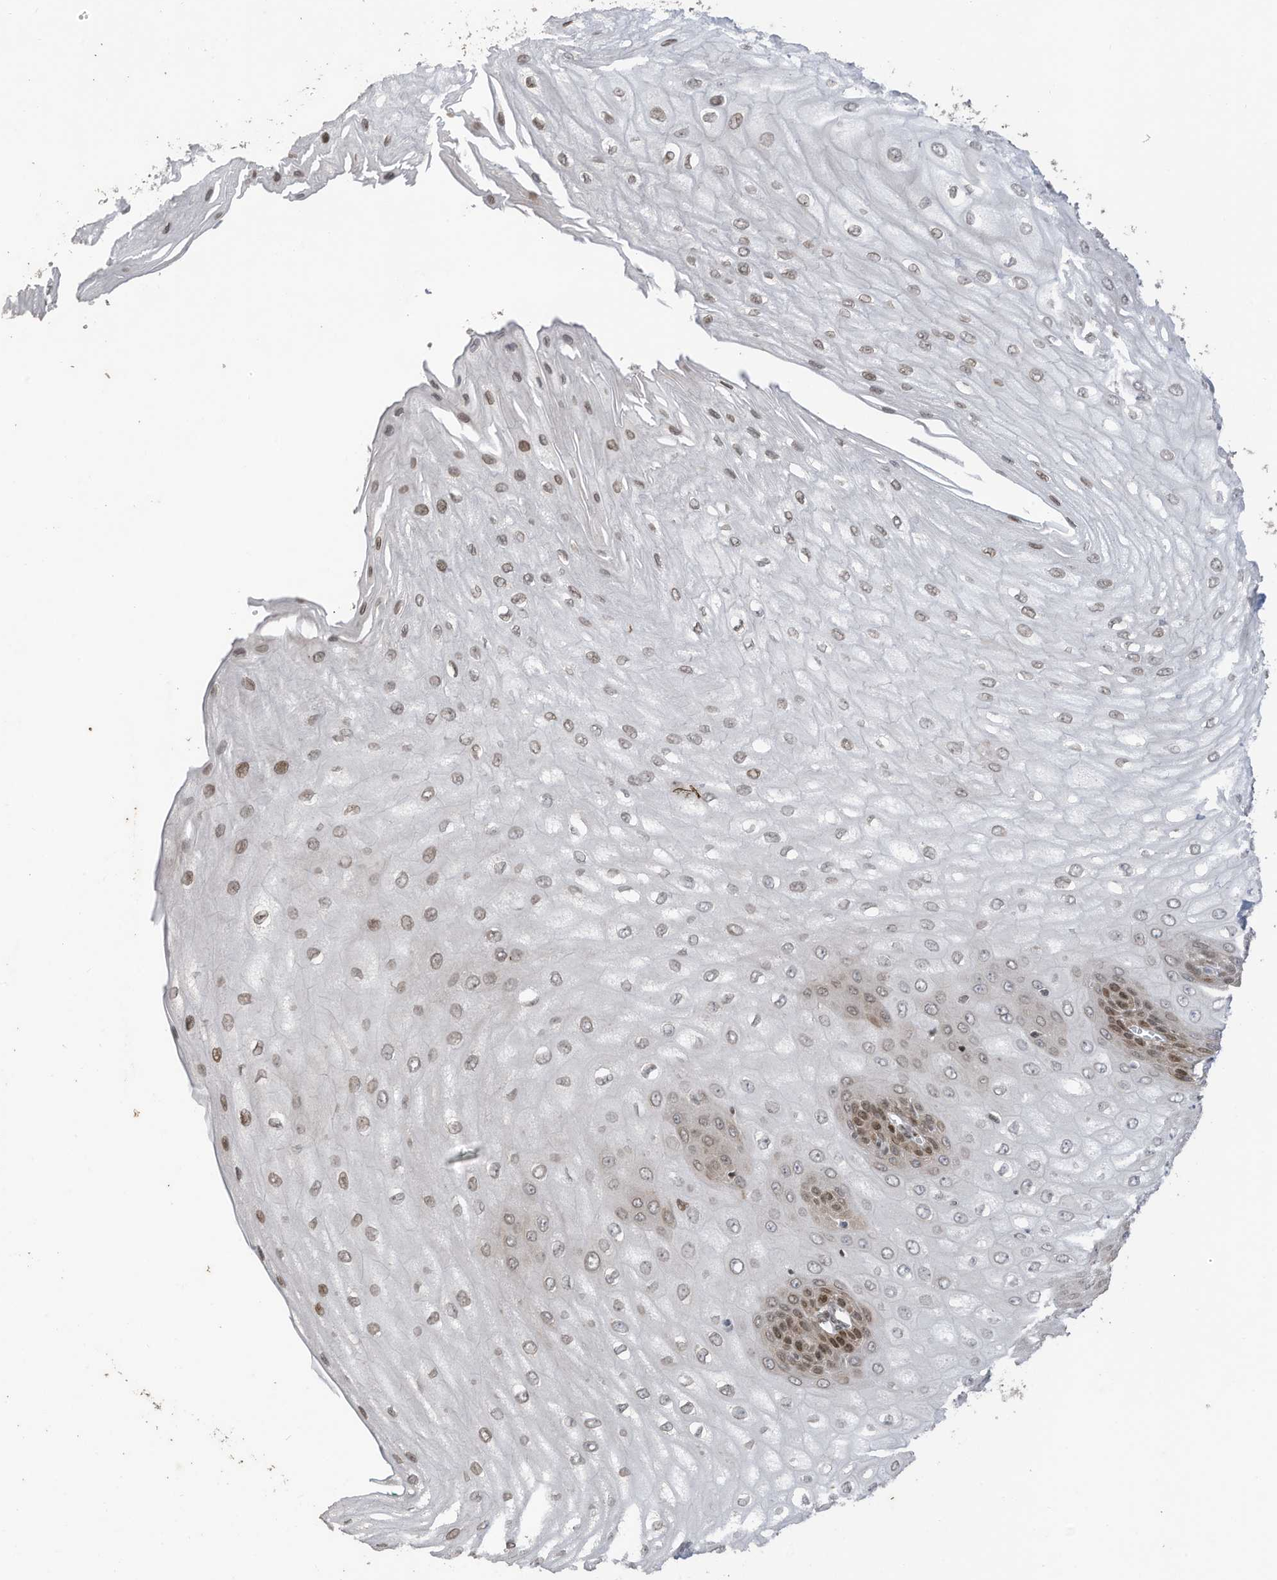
{"staining": {"intensity": "moderate", "quantity": "25%-75%", "location": "cytoplasmic/membranous,nuclear"}, "tissue": "esophagus", "cell_type": "Squamous epithelial cells", "image_type": "normal", "snomed": [{"axis": "morphology", "description": "Normal tissue, NOS"}, {"axis": "topography", "description": "Esophagus"}], "caption": "Immunohistochemical staining of benign human esophagus shows medium levels of moderate cytoplasmic/membranous,nuclear expression in approximately 25%-75% of squamous epithelial cells. The staining was performed using DAB, with brown indicating positive protein expression. Nuclei are stained blue with hematoxylin.", "gene": "RABL3", "patient": {"sex": "male", "age": 60}}